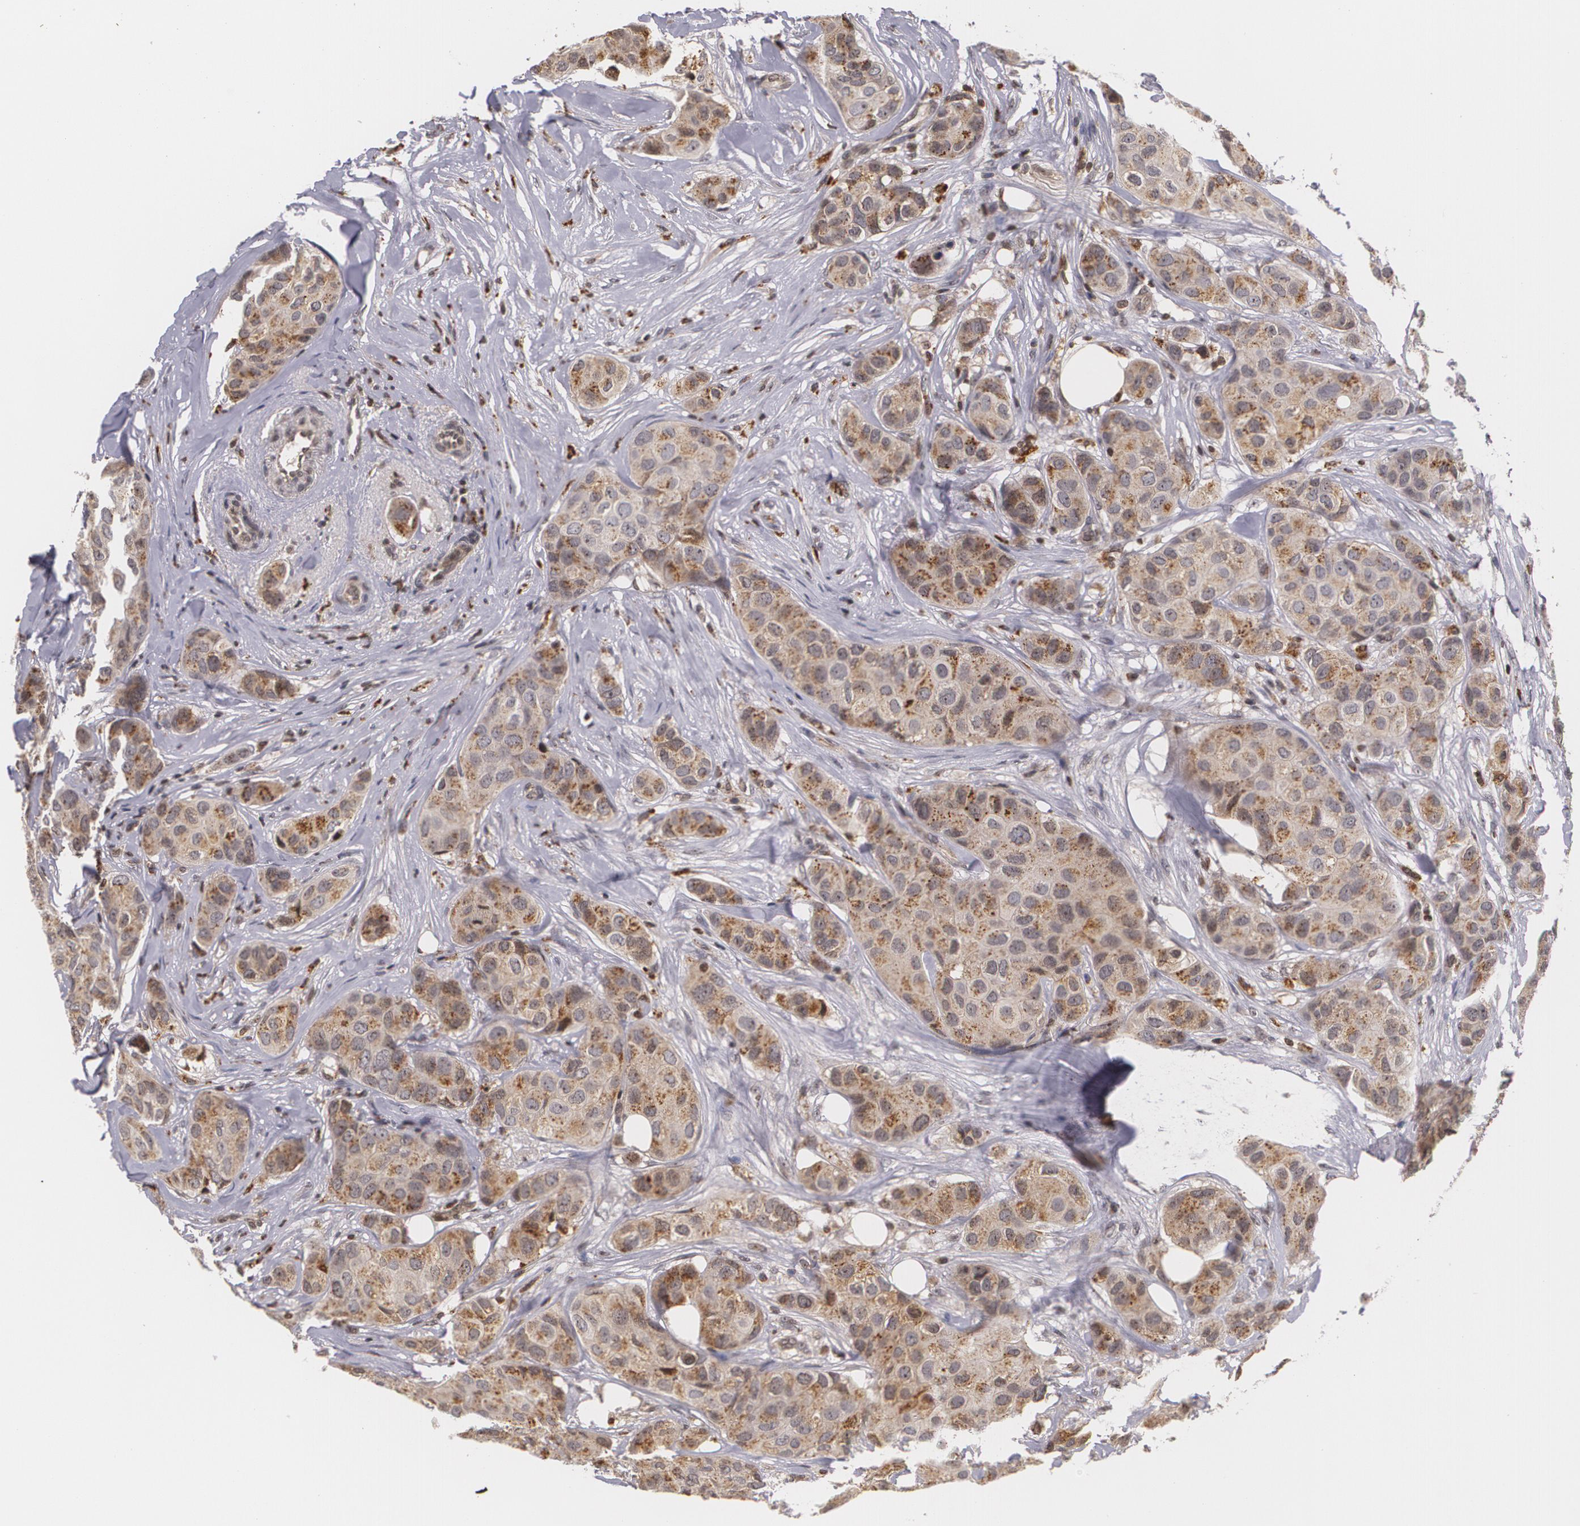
{"staining": {"intensity": "moderate", "quantity": "25%-75%", "location": "cytoplasmic/membranous"}, "tissue": "breast cancer", "cell_type": "Tumor cells", "image_type": "cancer", "snomed": [{"axis": "morphology", "description": "Duct carcinoma"}, {"axis": "topography", "description": "Breast"}], "caption": "Moderate cytoplasmic/membranous staining is present in approximately 25%-75% of tumor cells in breast cancer (intraductal carcinoma).", "gene": "VAV3", "patient": {"sex": "female", "age": 68}}